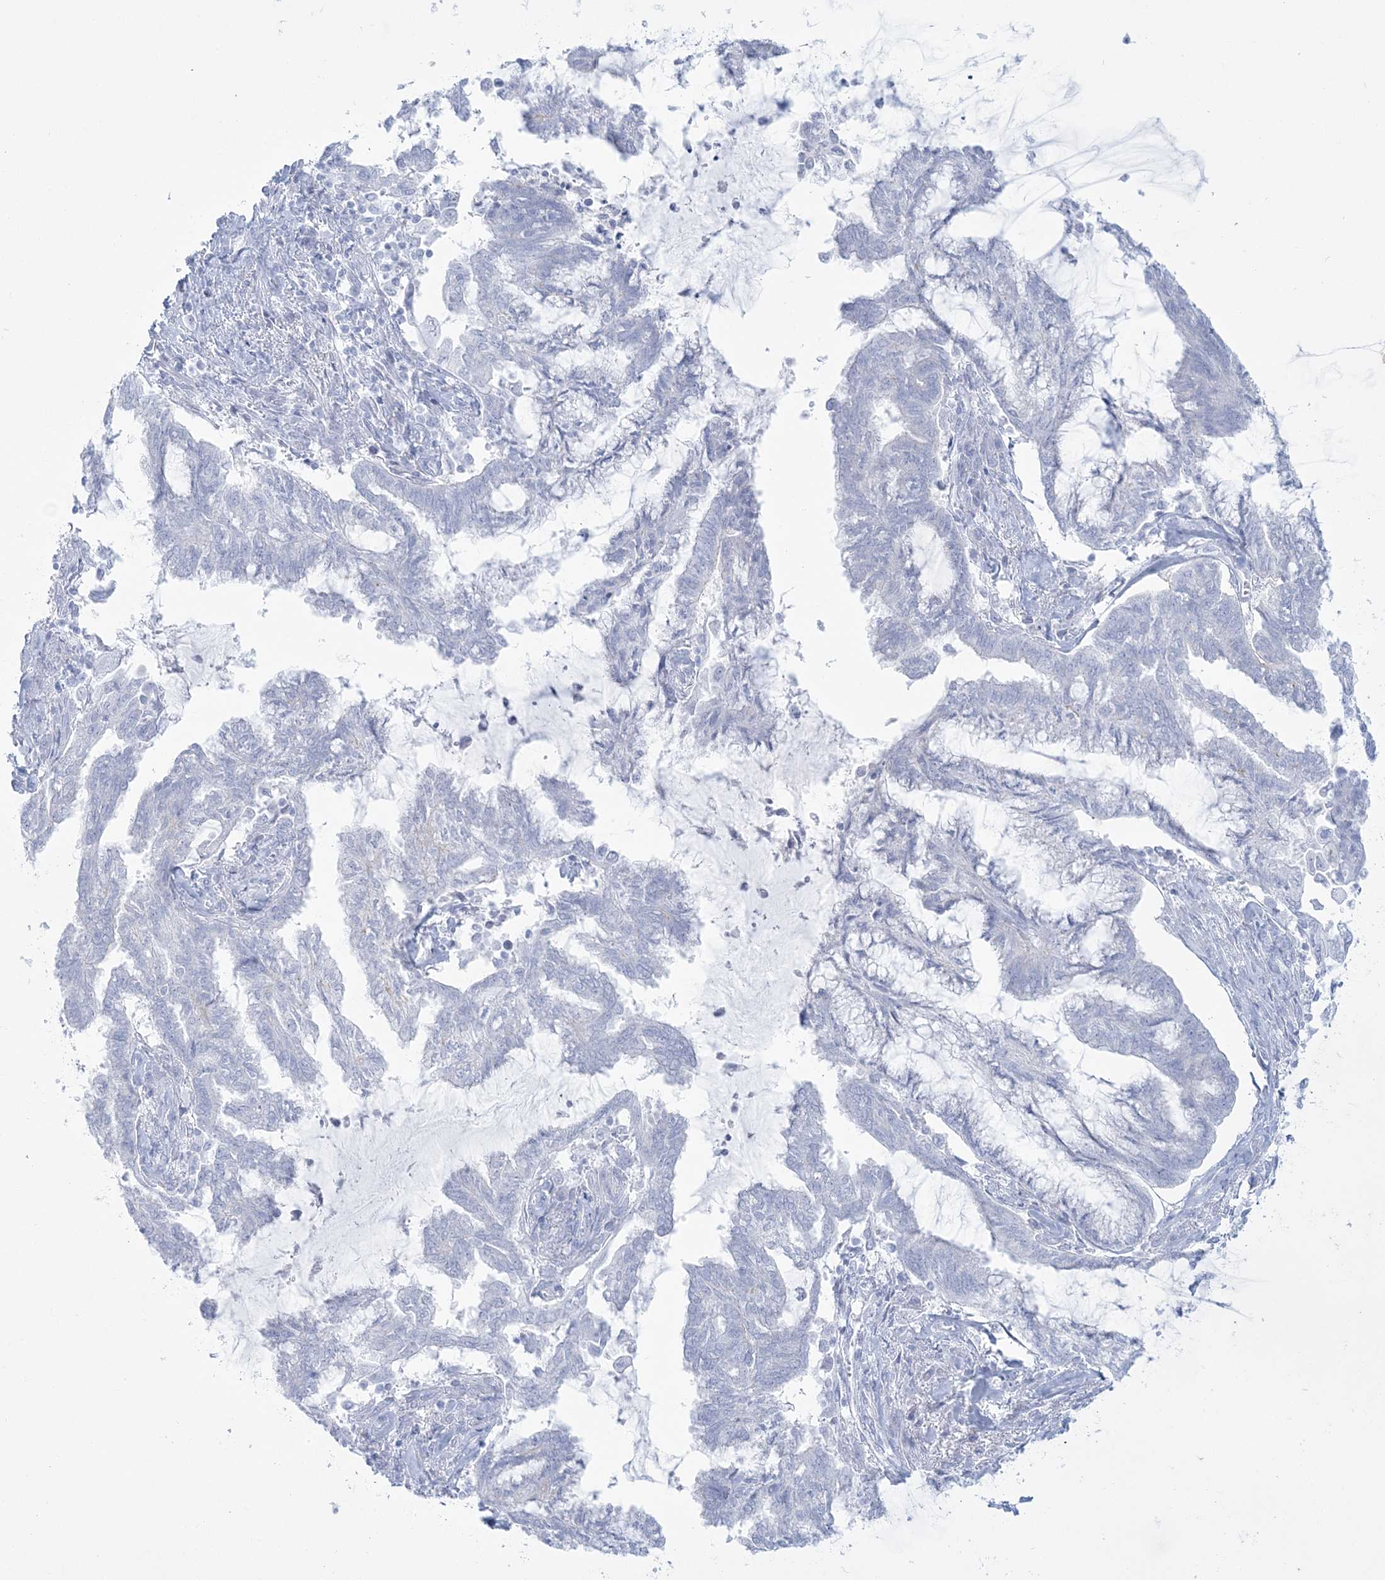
{"staining": {"intensity": "negative", "quantity": "none", "location": "none"}, "tissue": "endometrial cancer", "cell_type": "Tumor cells", "image_type": "cancer", "snomed": [{"axis": "morphology", "description": "Adenocarcinoma, NOS"}, {"axis": "topography", "description": "Endometrium"}], "caption": "An immunohistochemistry histopathology image of endometrial cancer is shown. There is no staining in tumor cells of endometrial cancer.", "gene": "ADGB", "patient": {"sex": "female", "age": 86}}